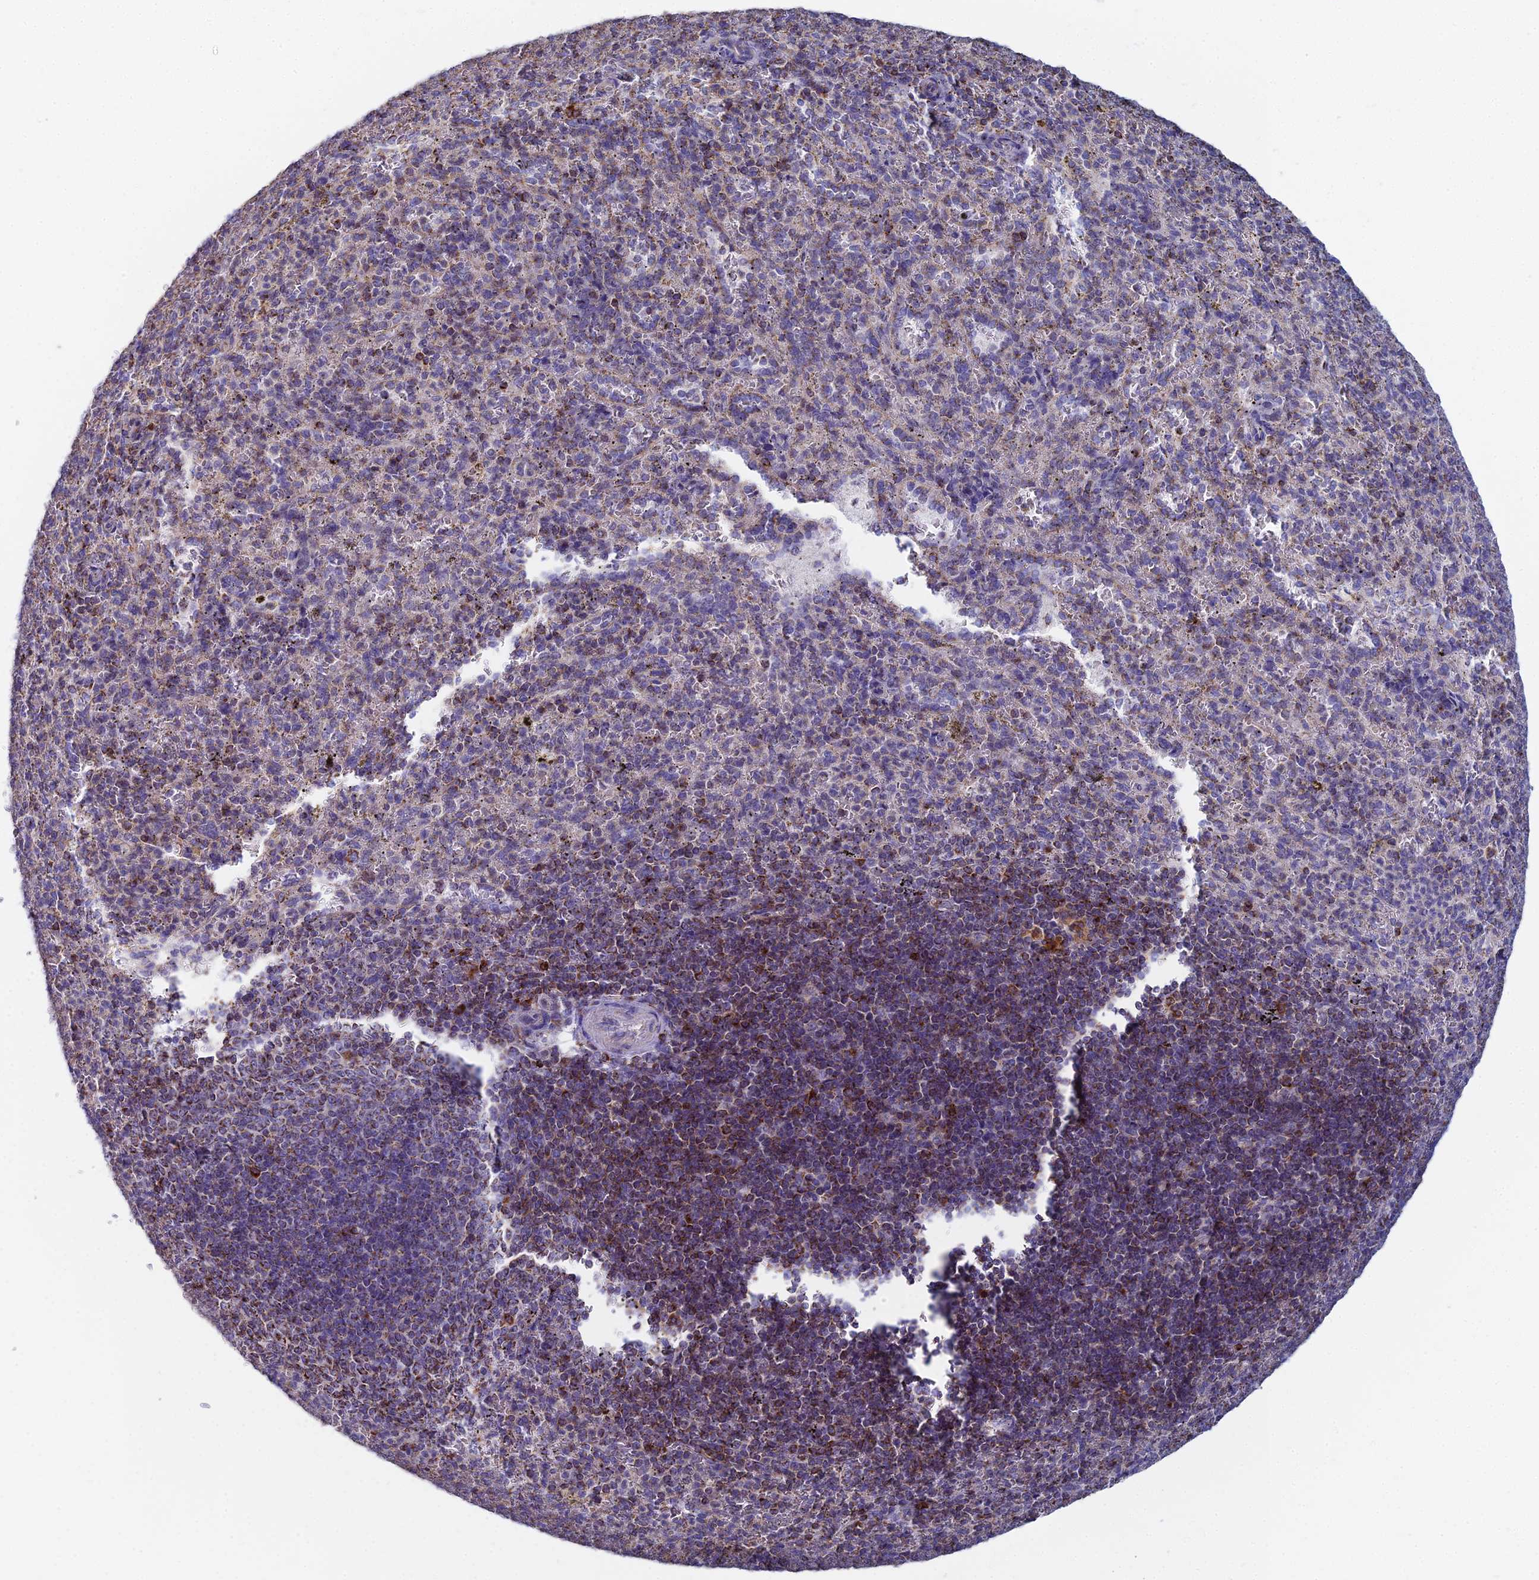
{"staining": {"intensity": "moderate", "quantity": "<25%", "location": "cytoplasmic/membranous"}, "tissue": "spleen", "cell_type": "Cells in red pulp", "image_type": "normal", "snomed": [{"axis": "morphology", "description": "Normal tissue, NOS"}, {"axis": "topography", "description": "Spleen"}], "caption": "Moderate cytoplasmic/membranous expression for a protein is identified in approximately <25% of cells in red pulp of benign spleen using immunohistochemistry.", "gene": "SPOCK2", "patient": {"sex": "female", "age": 21}}